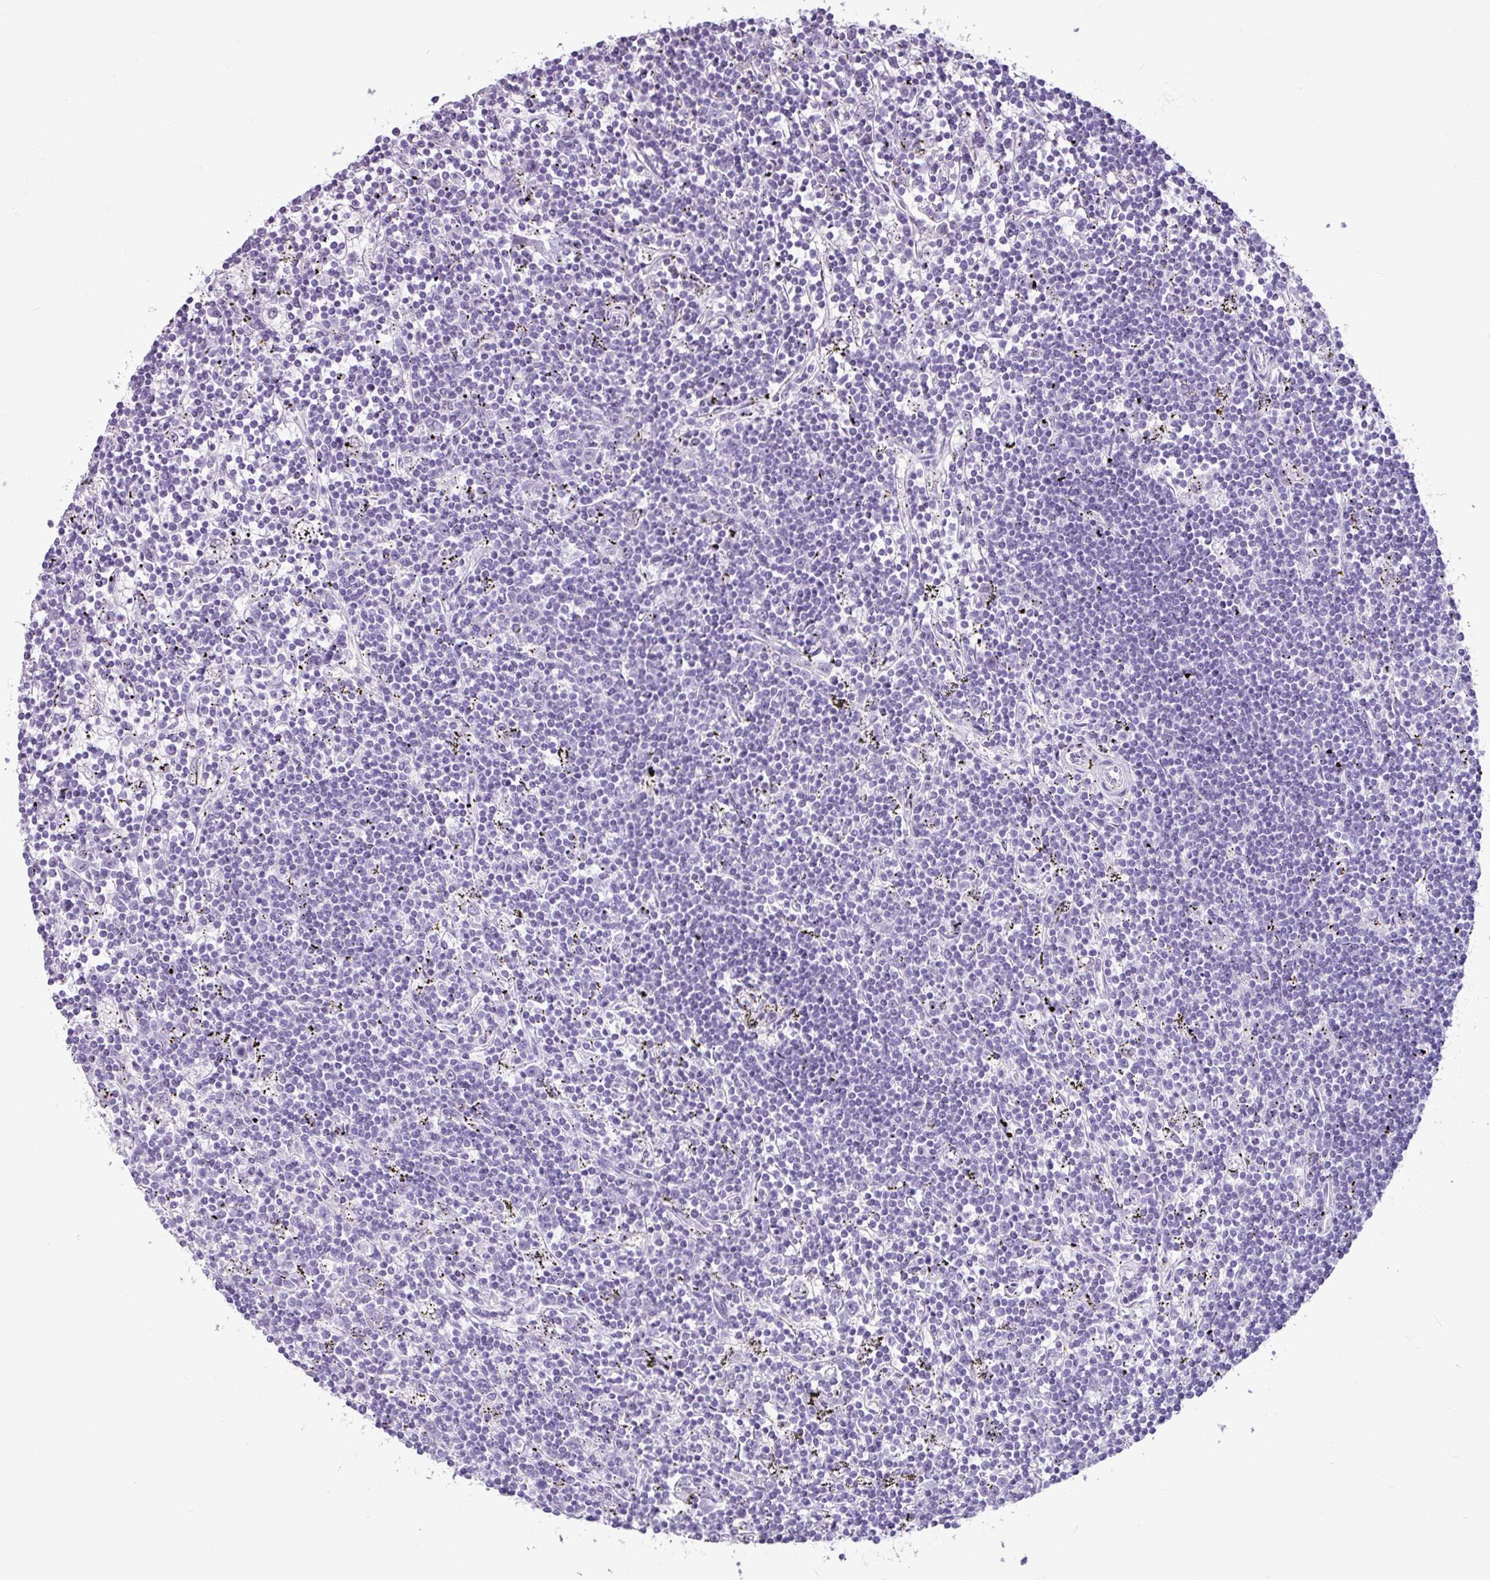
{"staining": {"intensity": "negative", "quantity": "none", "location": "none"}, "tissue": "lymphoma", "cell_type": "Tumor cells", "image_type": "cancer", "snomed": [{"axis": "morphology", "description": "Malignant lymphoma, non-Hodgkin's type, Low grade"}, {"axis": "topography", "description": "Spleen"}], "caption": "High power microscopy photomicrograph of an IHC photomicrograph of malignant lymphoma, non-Hodgkin's type (low-grade), revealing no significant positivity in tumor cells.", "gene": "AMY1B", "patient": {"sex": "male", "age": 76}}